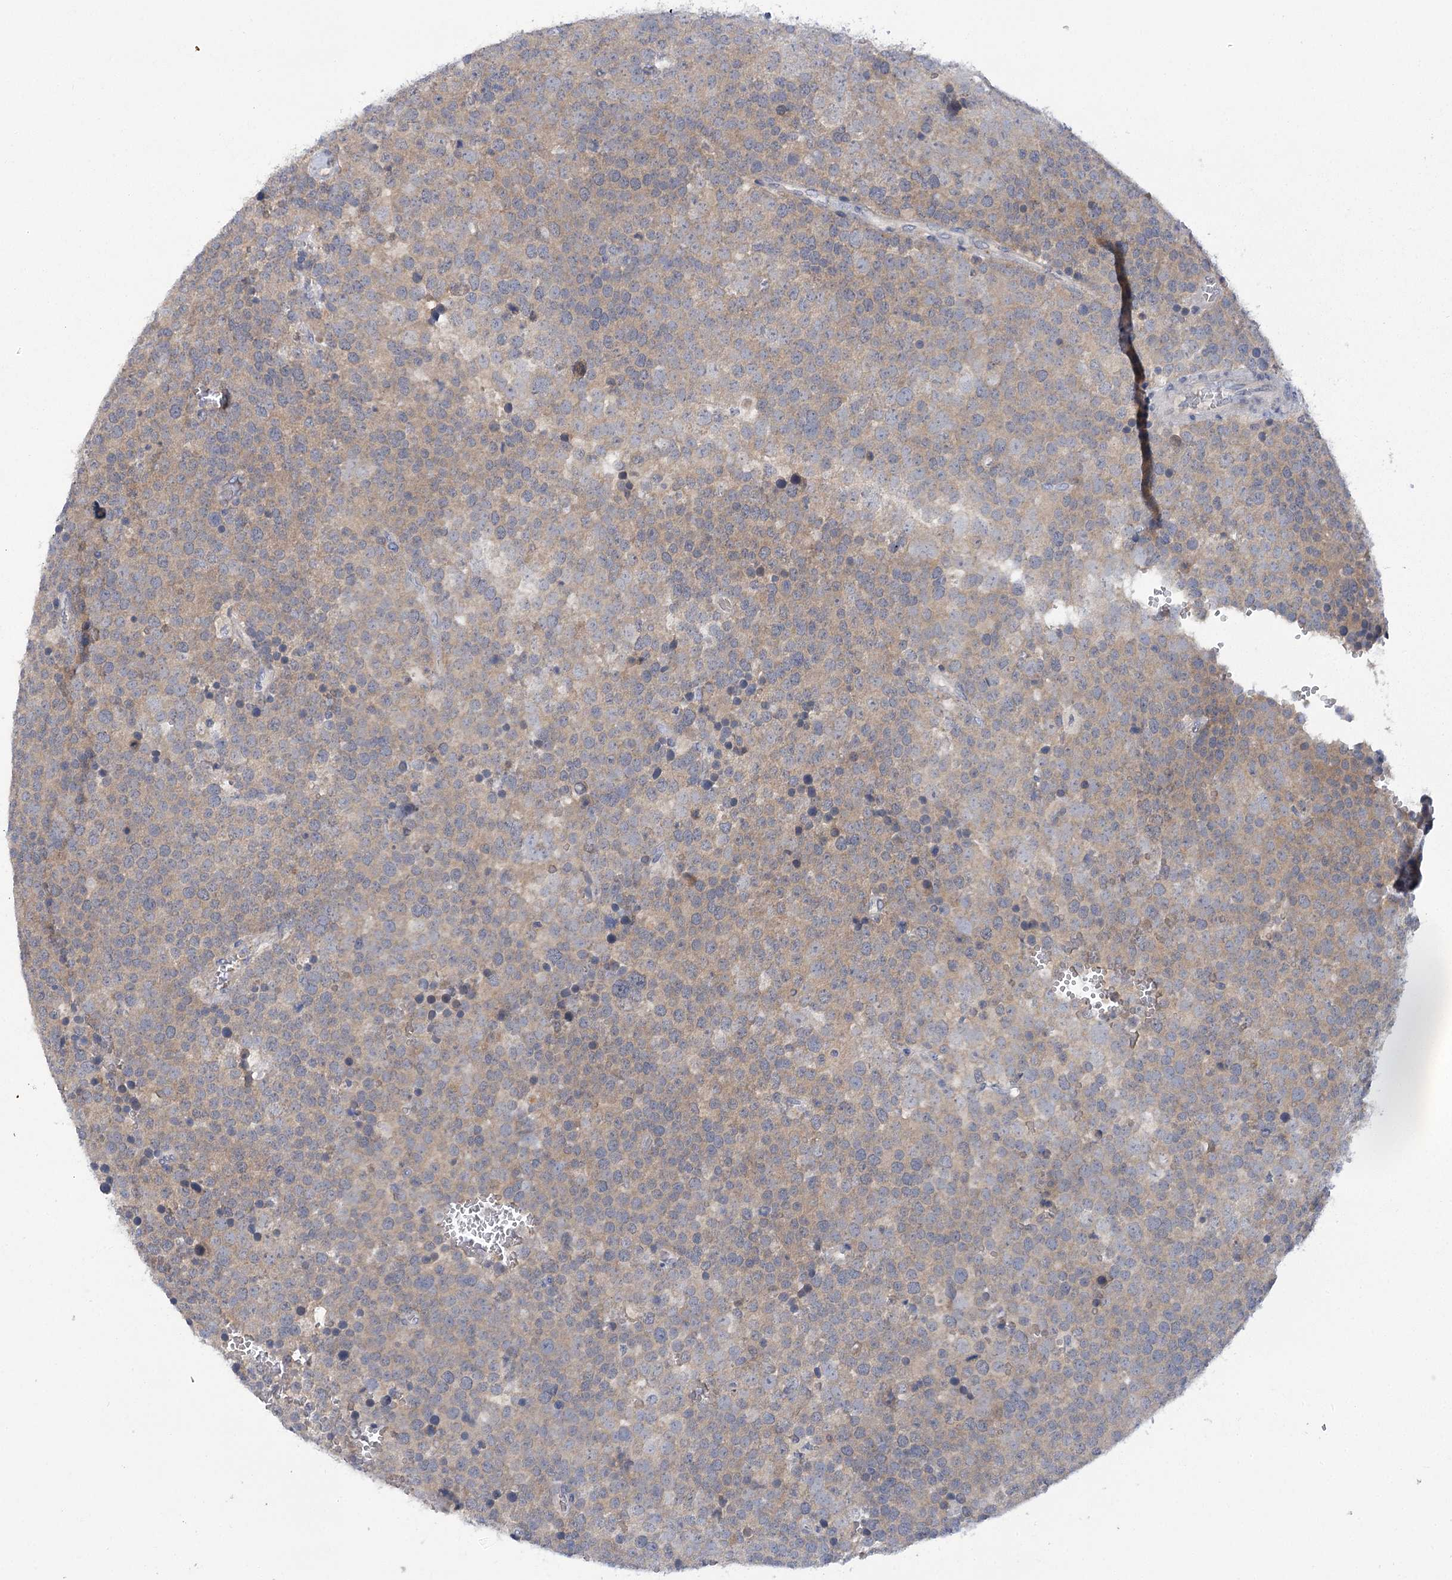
{"staining": {"intensity": "weak", "quantity": "25%-75%", "location": "cytoplasmic/membranous"}, "tissue": "testis cancer", "cell_type": "Tumor cells", "image_type": "cancer", "snomed": [{"axis": "morphology", "description": "Seminoma, NOS"}, {"axis": "topography", "description": "Testis"}], "caption": "An immunohistochemistry histopathology image of tumor tissue is shown. Protein staining in brown shows weak cytoplasmic/membranous positivity in seminoma (testis) within tumor cells.", "gene": "DCUN1D1", "patient": {"sex": "male", "age": 71}}